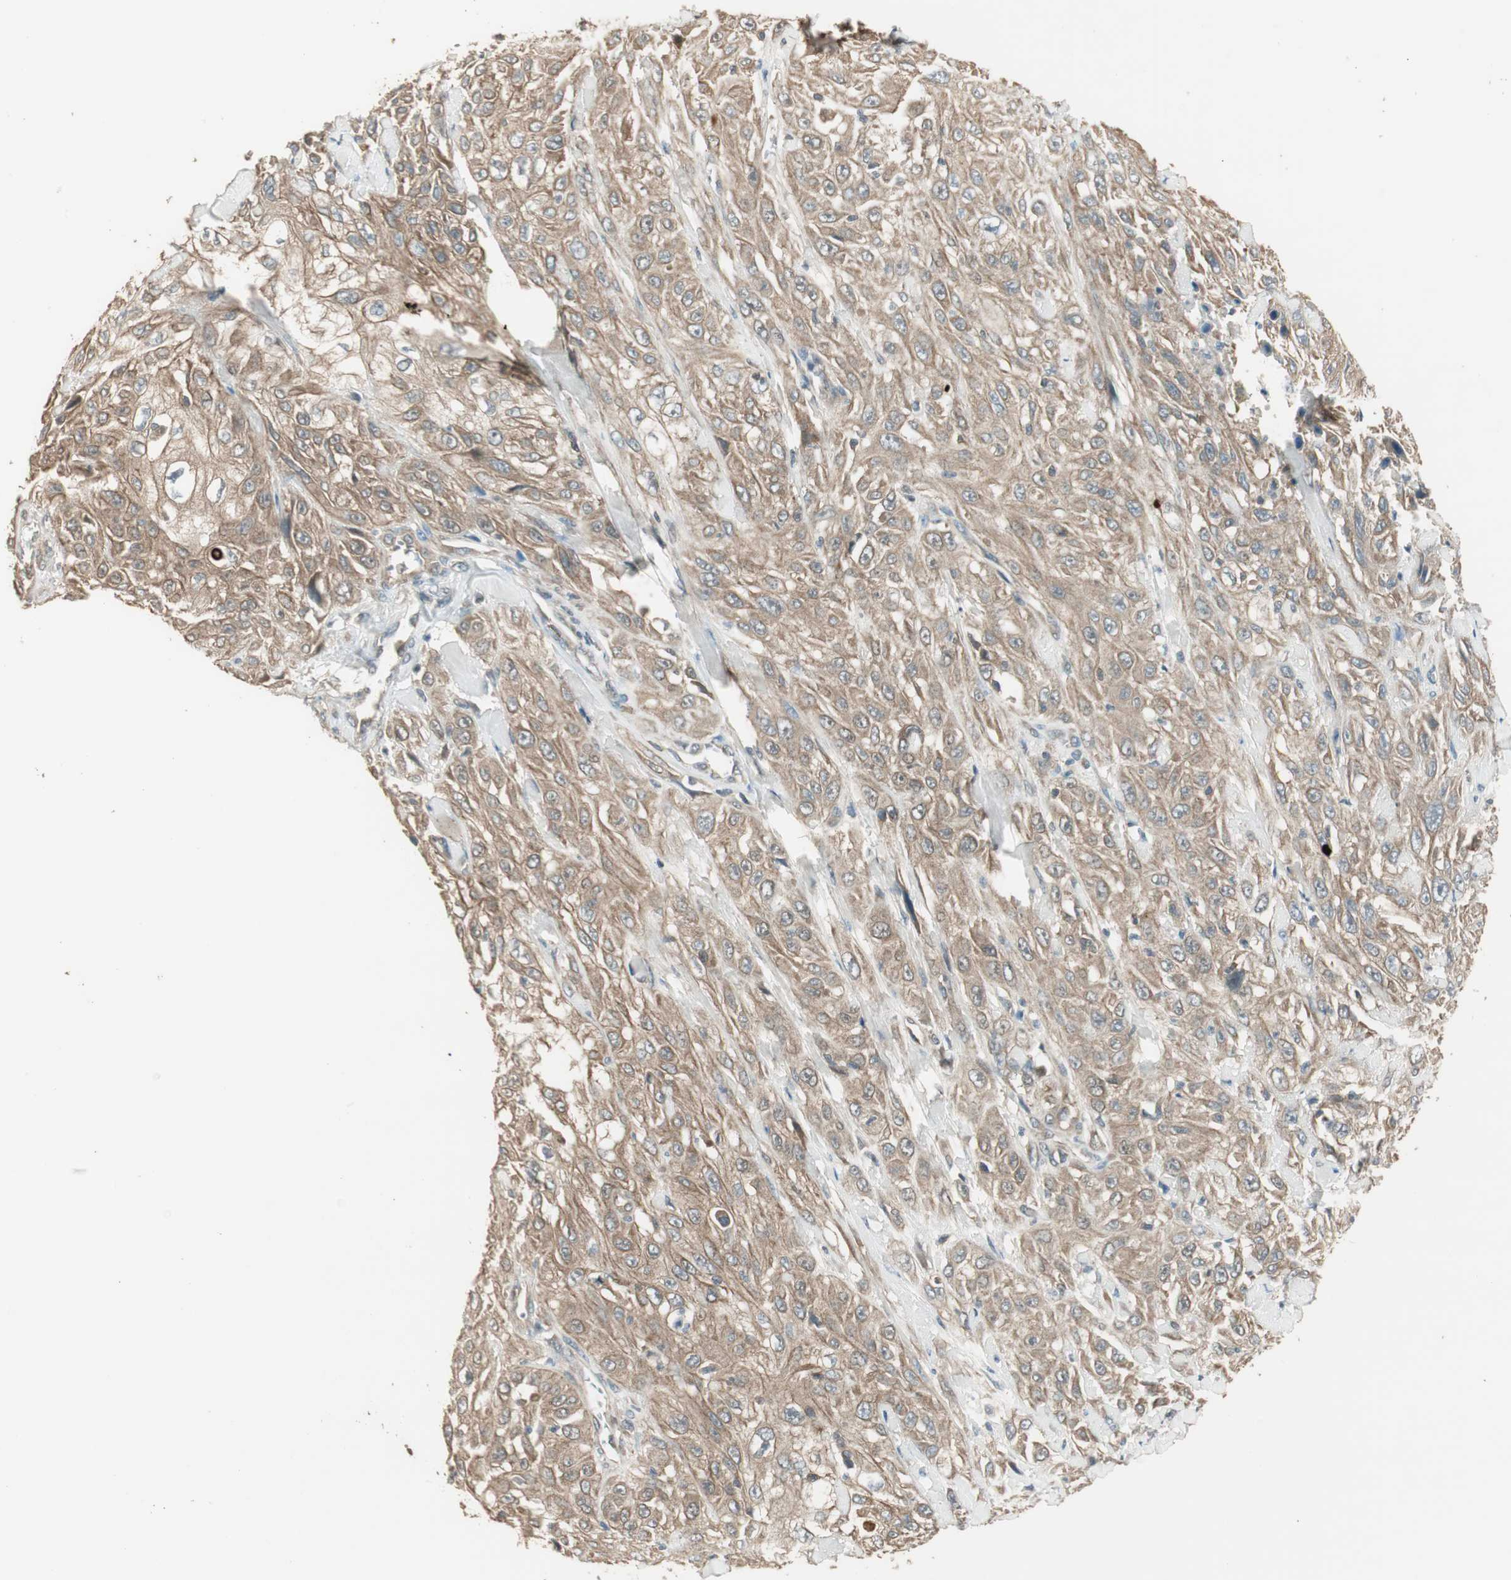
{"staining": {"intensity": "moderate", "quantity": ">75%", "location": "cytoplasmic/membranous"}, "tissue": "skin cancer", "cell_type": "Tumor cells", "image_type": "cancer", "snomed": [{"axis": "morphology", "description": "Squamous cell carcinoma, NOS"}, {"axis": "morphology", "description": "Squamous cell carcinoma, metastatic, NOS"}, {"axis": "topography", "description": "Skin"}, {"axis": "topography", "description": "Lymph node"}], "caption": "High-magnification brightfield microscopy of skin metastatic squamous cell carcinoma stained with DAB (brown) and counterstained with hematoxylin (blue). tumor cells exhibit moderate cytoplasmic/membranous expression is seen in about>75% of cells. The protein of interest is shown in brown color, while the nuclei are stained blue.", "gene": "PFDN5", "patient": {"sex": "male", "age": 75}}